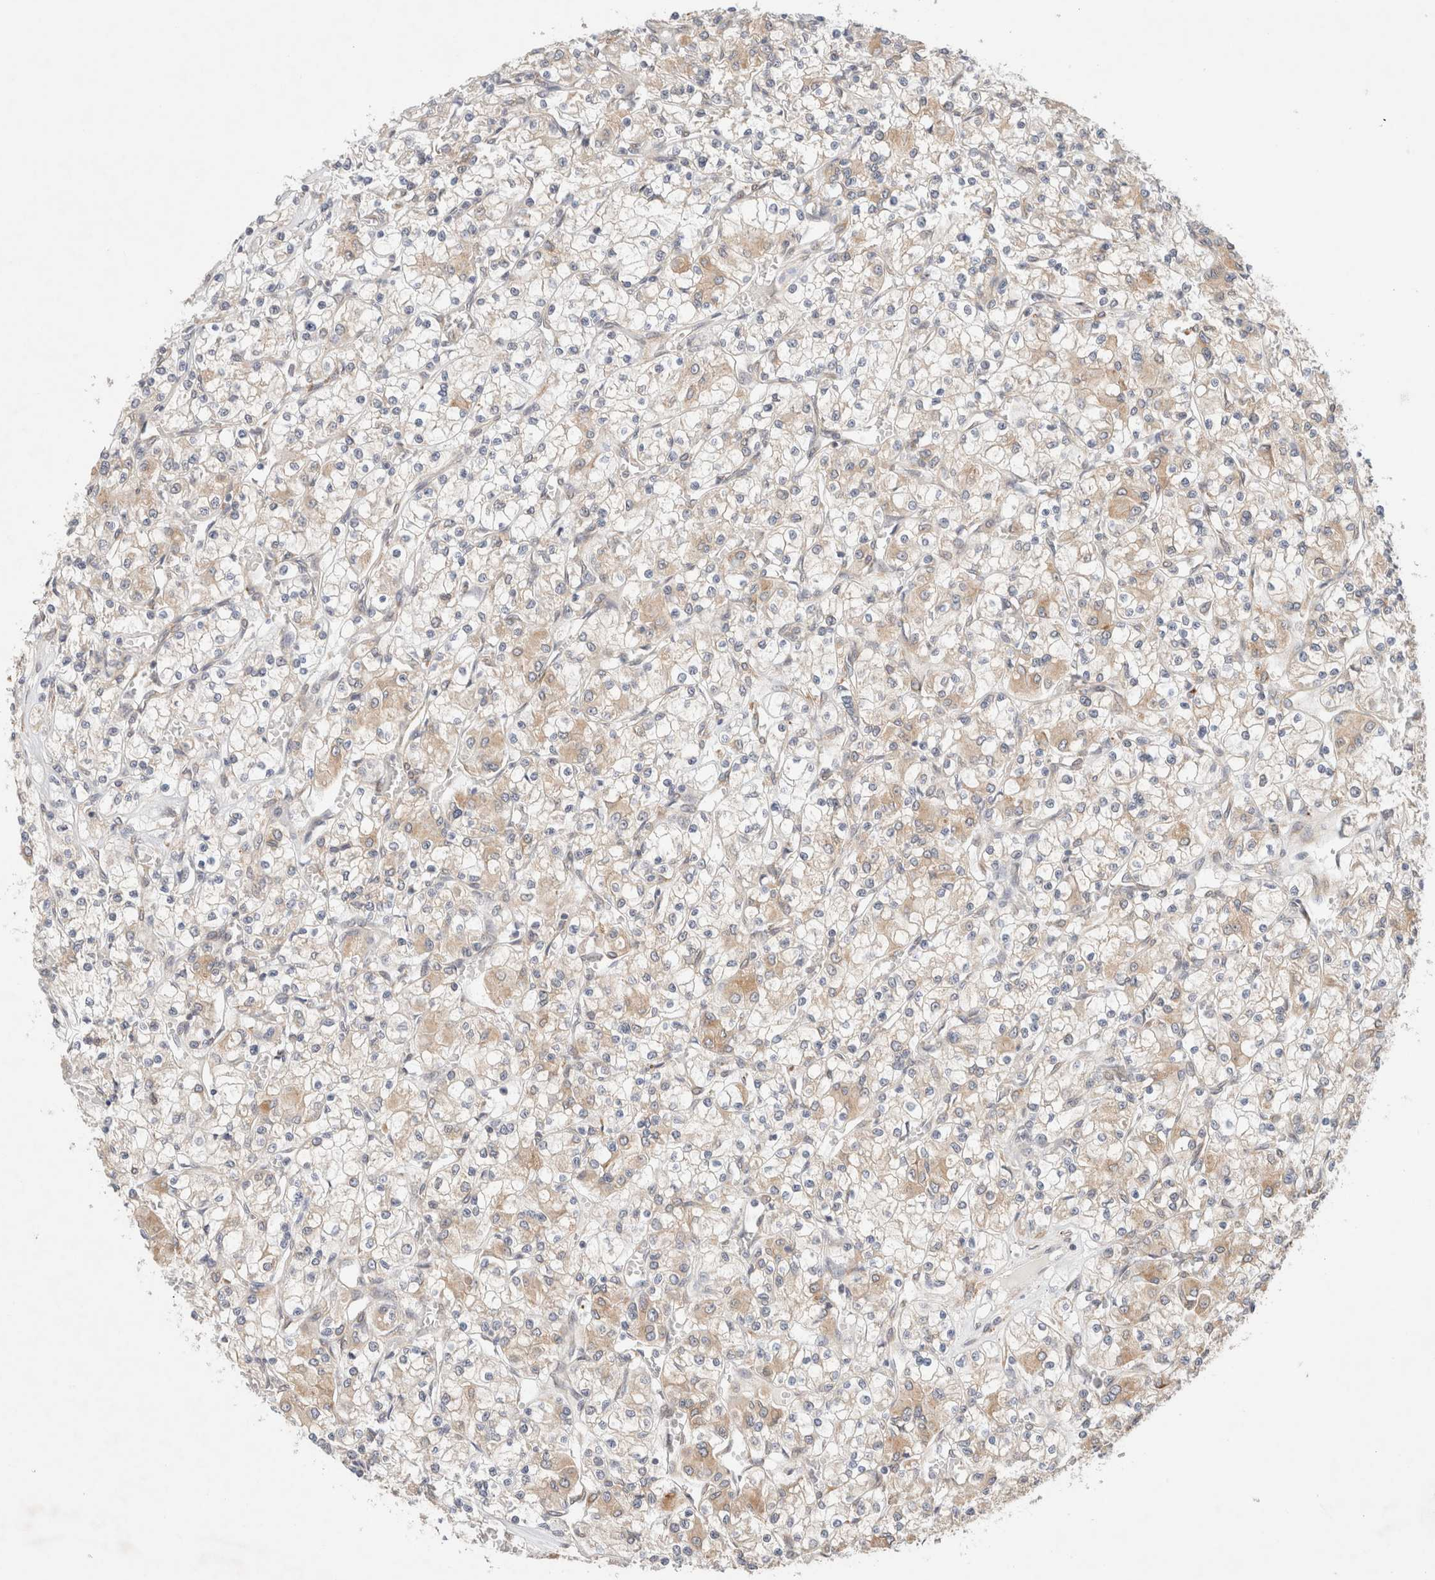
{"staining": {"intensity": "moderate", "quantity": "<25%", "location": "cytoplasmic/membranous"}, "tissue": "renal cancer", "cell_type": "Tumor cells", "image_type": "cancer", "snomed": [{"axis": "morphology", "description": "Adenocarcinoma, NOS"}, {"axis": "topography", "description": "Kidney"}], "caption": "Immunohistochemistry (IHC) of renal adenocarcinoma reveals low levels of moderate cytoplasmic/membranous staining in approximately <25% of tumor cells.", "gene": "RRP15", "patient": {"sex": "female", "age": 59}}